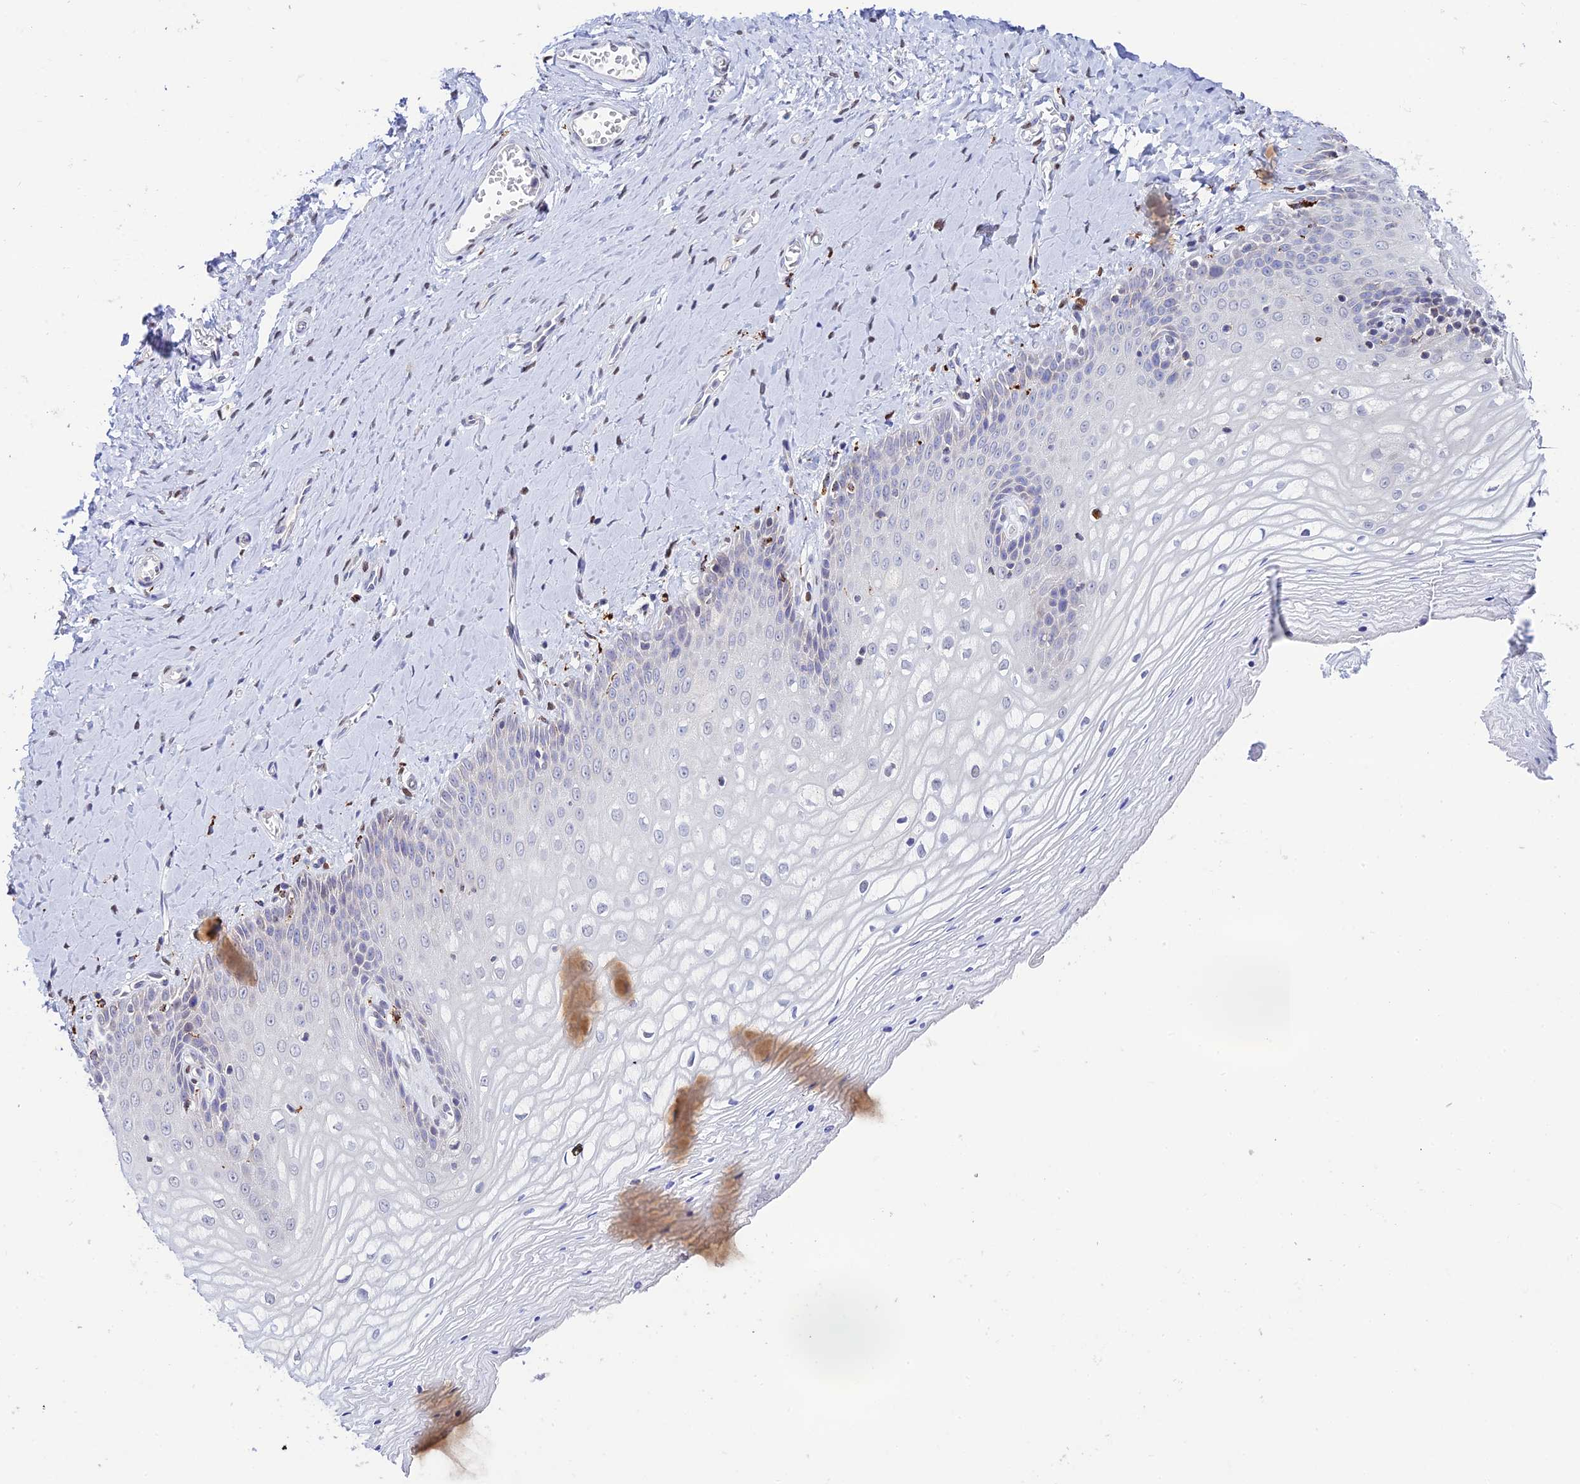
{"staining": {"intensity": "negative", "quantity": "none", "location": "none"}, "tissue": "vagina", "cell_type": "Squamous epithelial cells", "image_type": "normal", "snomed": [{"axis": "morphology", "description": "Normal tissue, NOS"}, {"axis": "topography", "description": "Vagina"}], "caption": "Squamous epithelial cells are negative for protein expression in benign human vagina. (DAB immunohistochemistry, high magnification).", "gene": "HIC1", "patient": {"sex": "female", "age": 65}}